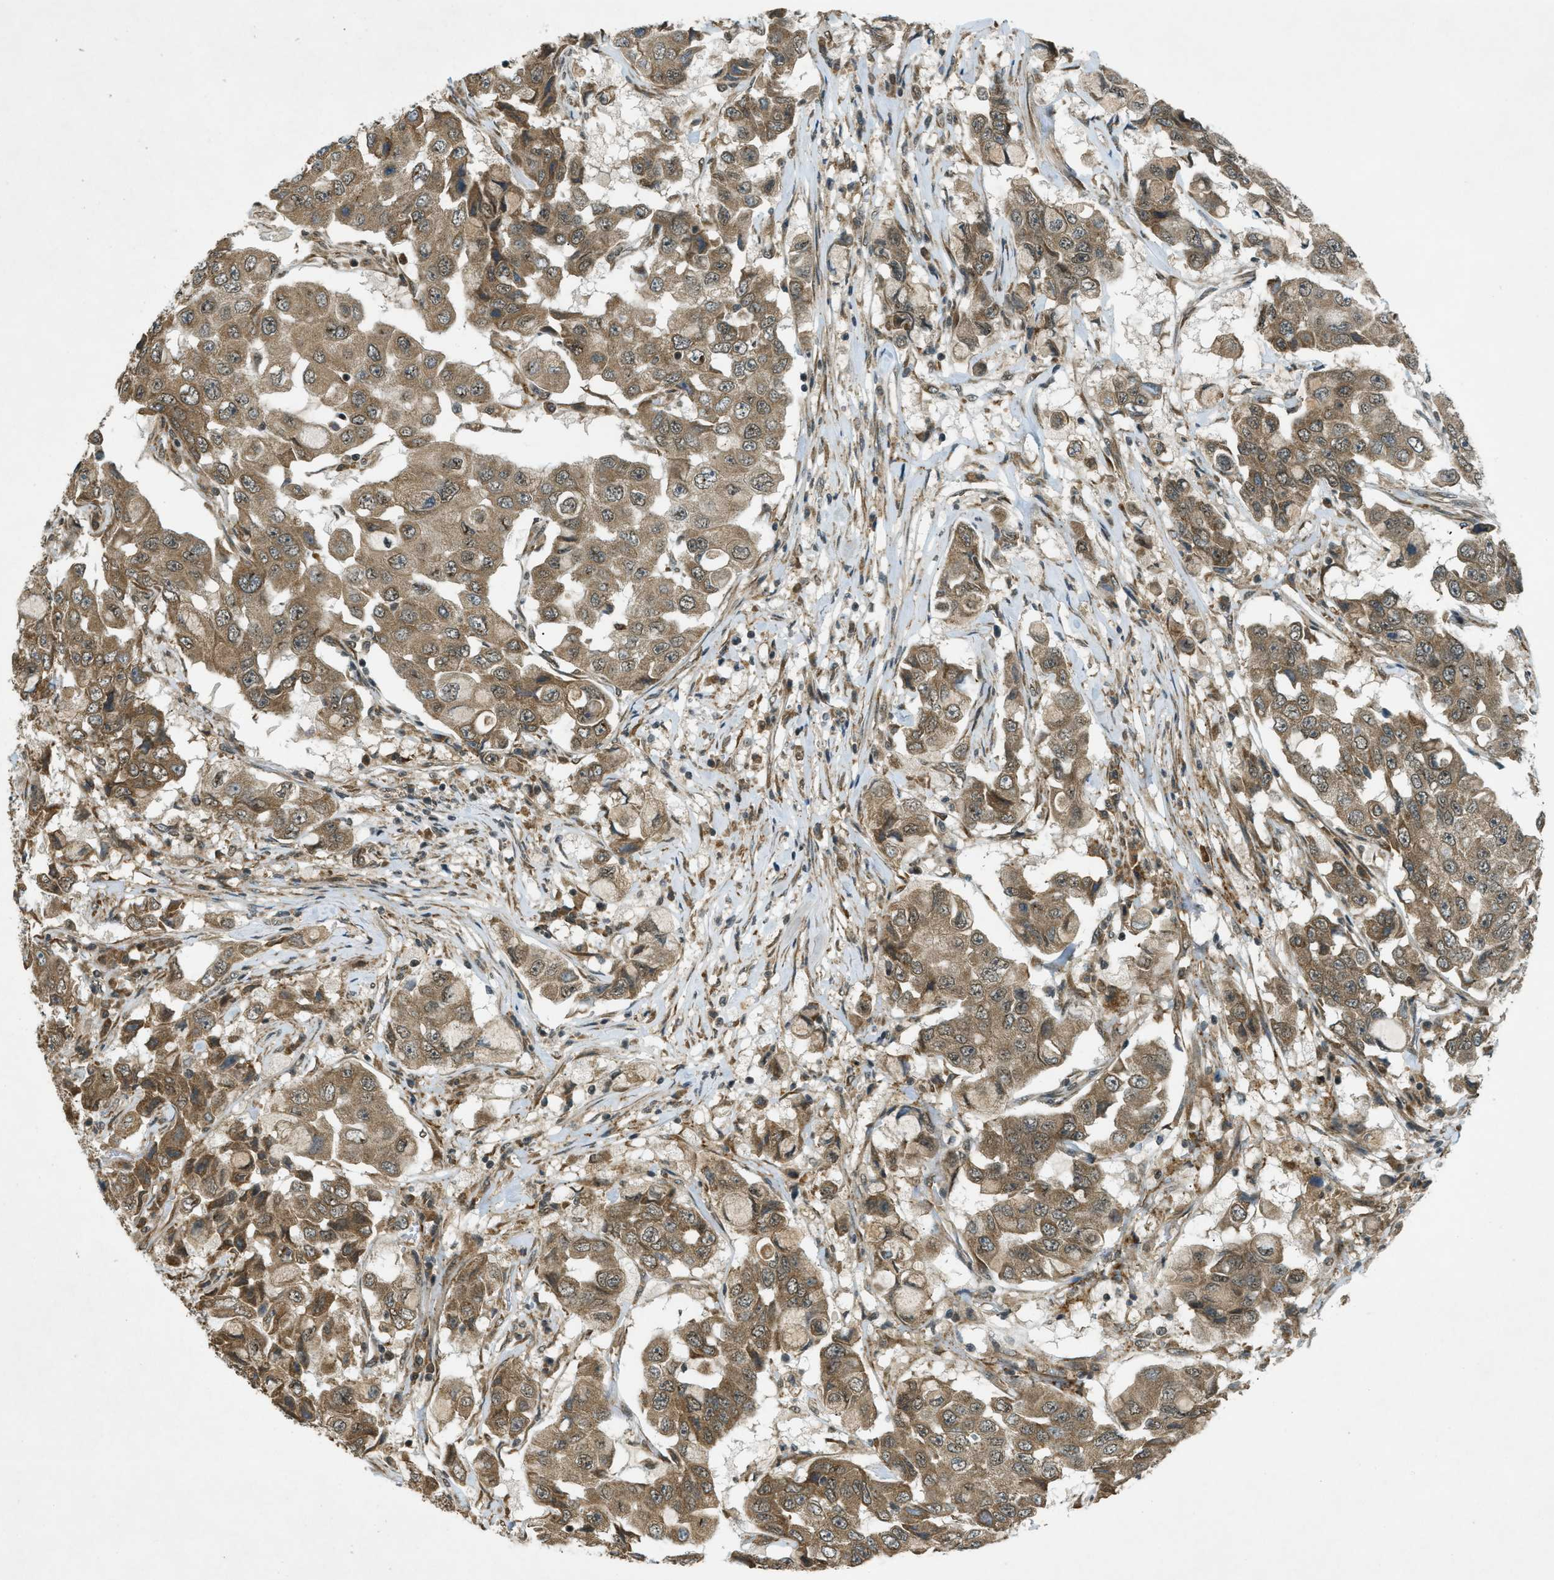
{"staining": {"intensity": "moderate", "quantity": ">75%", "location": "cytoplasmic/membranous"}, "tissue": "breast cancer", "cell_type": "Tumor cells", "image_type": "cancer", "snomed": [{"axis": "morphology", "description": "Duct carcinoma"}, {"axis": "topography", "description": "Breast"}], "caption": "This is a histology image of immunohistochemistry (IHC) staining of breast cancer, which shows moderate expression in the cytoplasmic/membranous of tumor cells.", "gene": "EIF2AK3", "patient": {"sex": "female", "age": 27}}